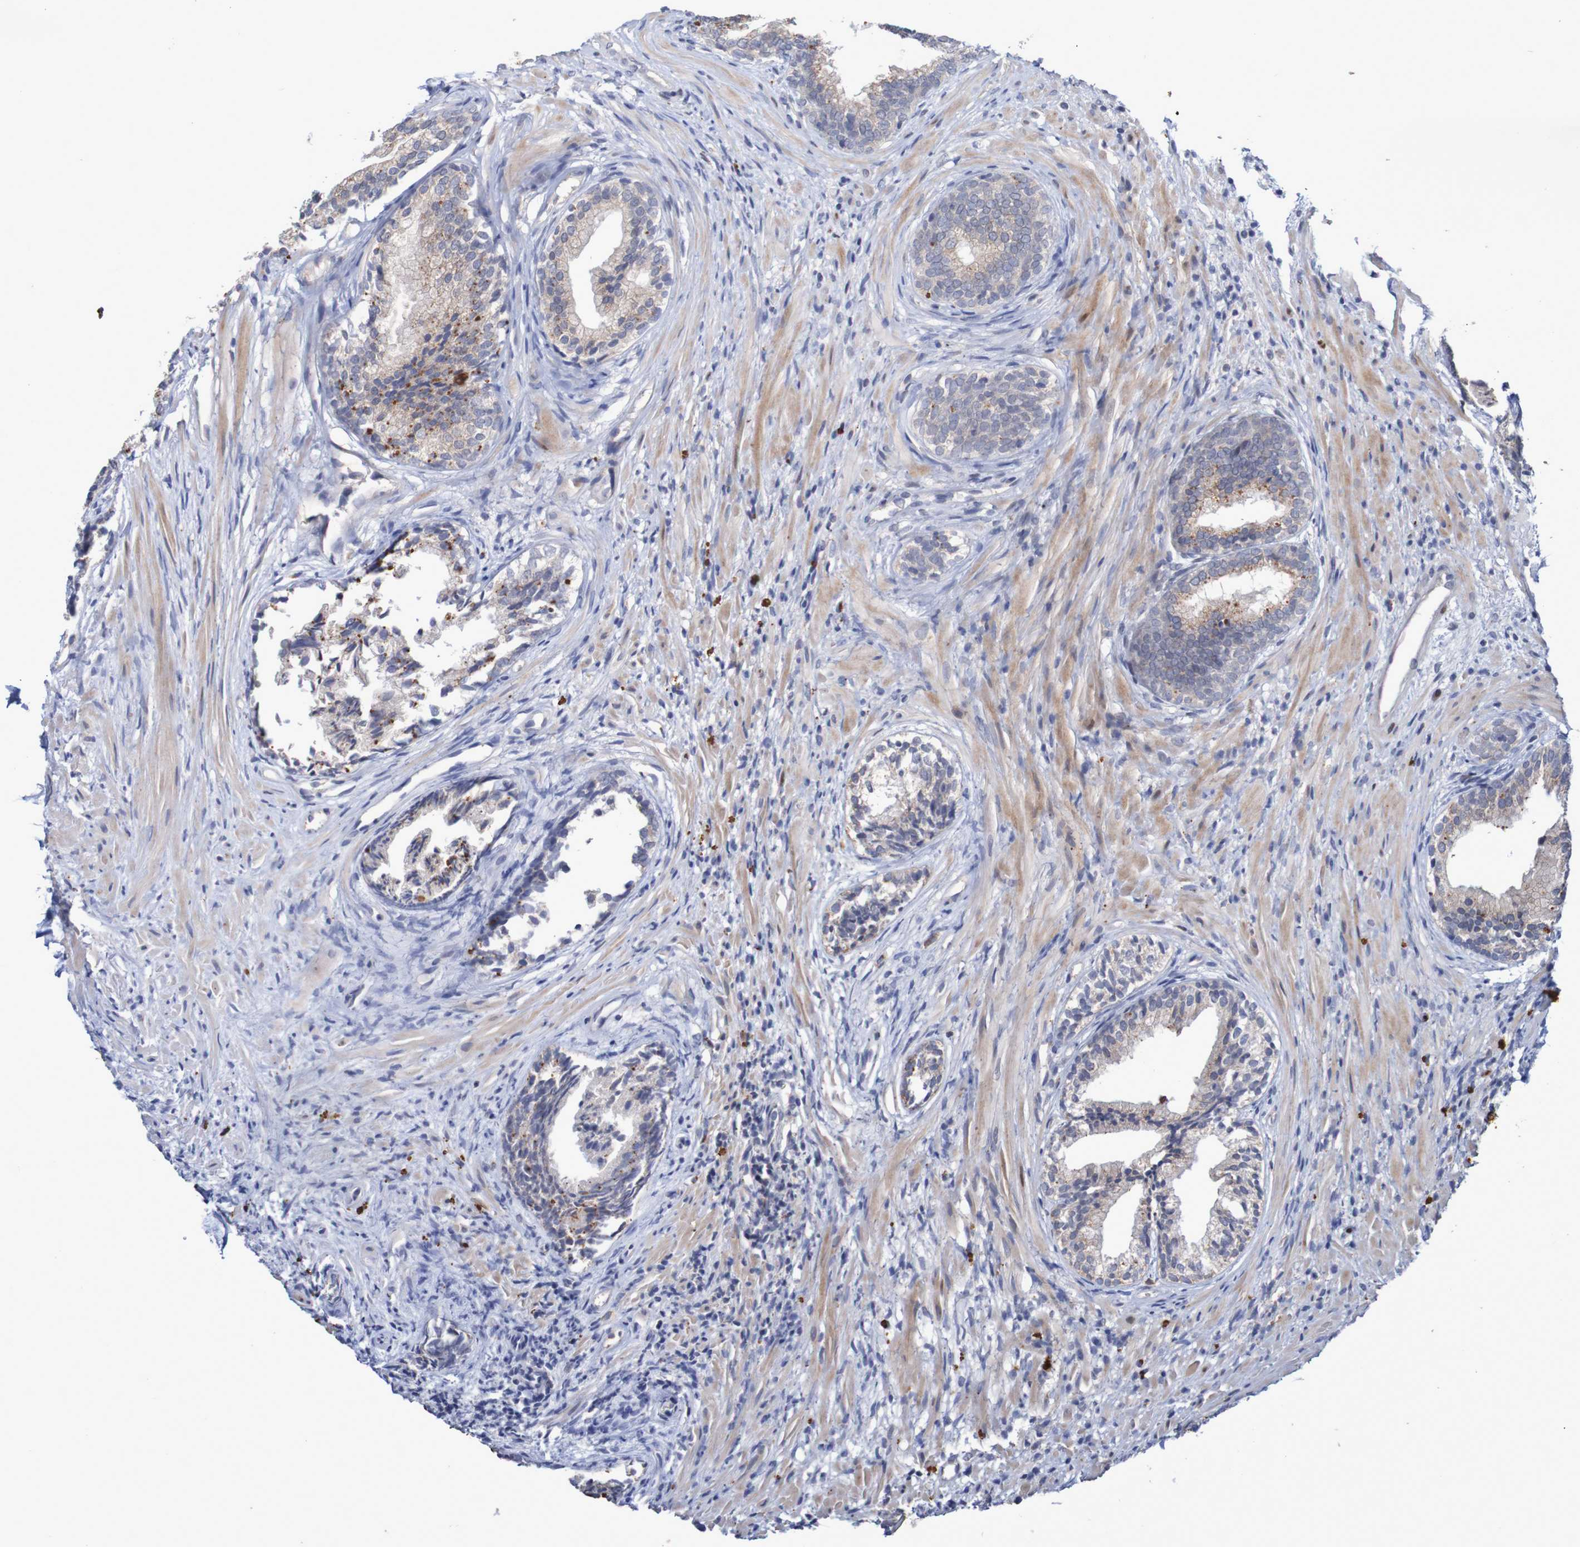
{"staining": {"intensity": "moderate", "quantity": "<25%", "location": "cytoplasmic/membranous"}, "tissue": "prostate", "cell_type": "Glandular cells", "image_type": "normal", "snomed": [{"axis": "morphology", "description": "Normal tissue, NOS"}, {"axis": "topography", "description": "Prostate"}], "caption": "IHC micrograph of benign prostate: prostate stained using immunohistochemistry demonstrates low levels of moderate protein expression localized specifically in the cytoplasmic/membranous of glandular cells, appearing as a cytoplasmic/membranous brown color.", "gene": "FBP1", "patient": {"sex": "male", "age": 76}}